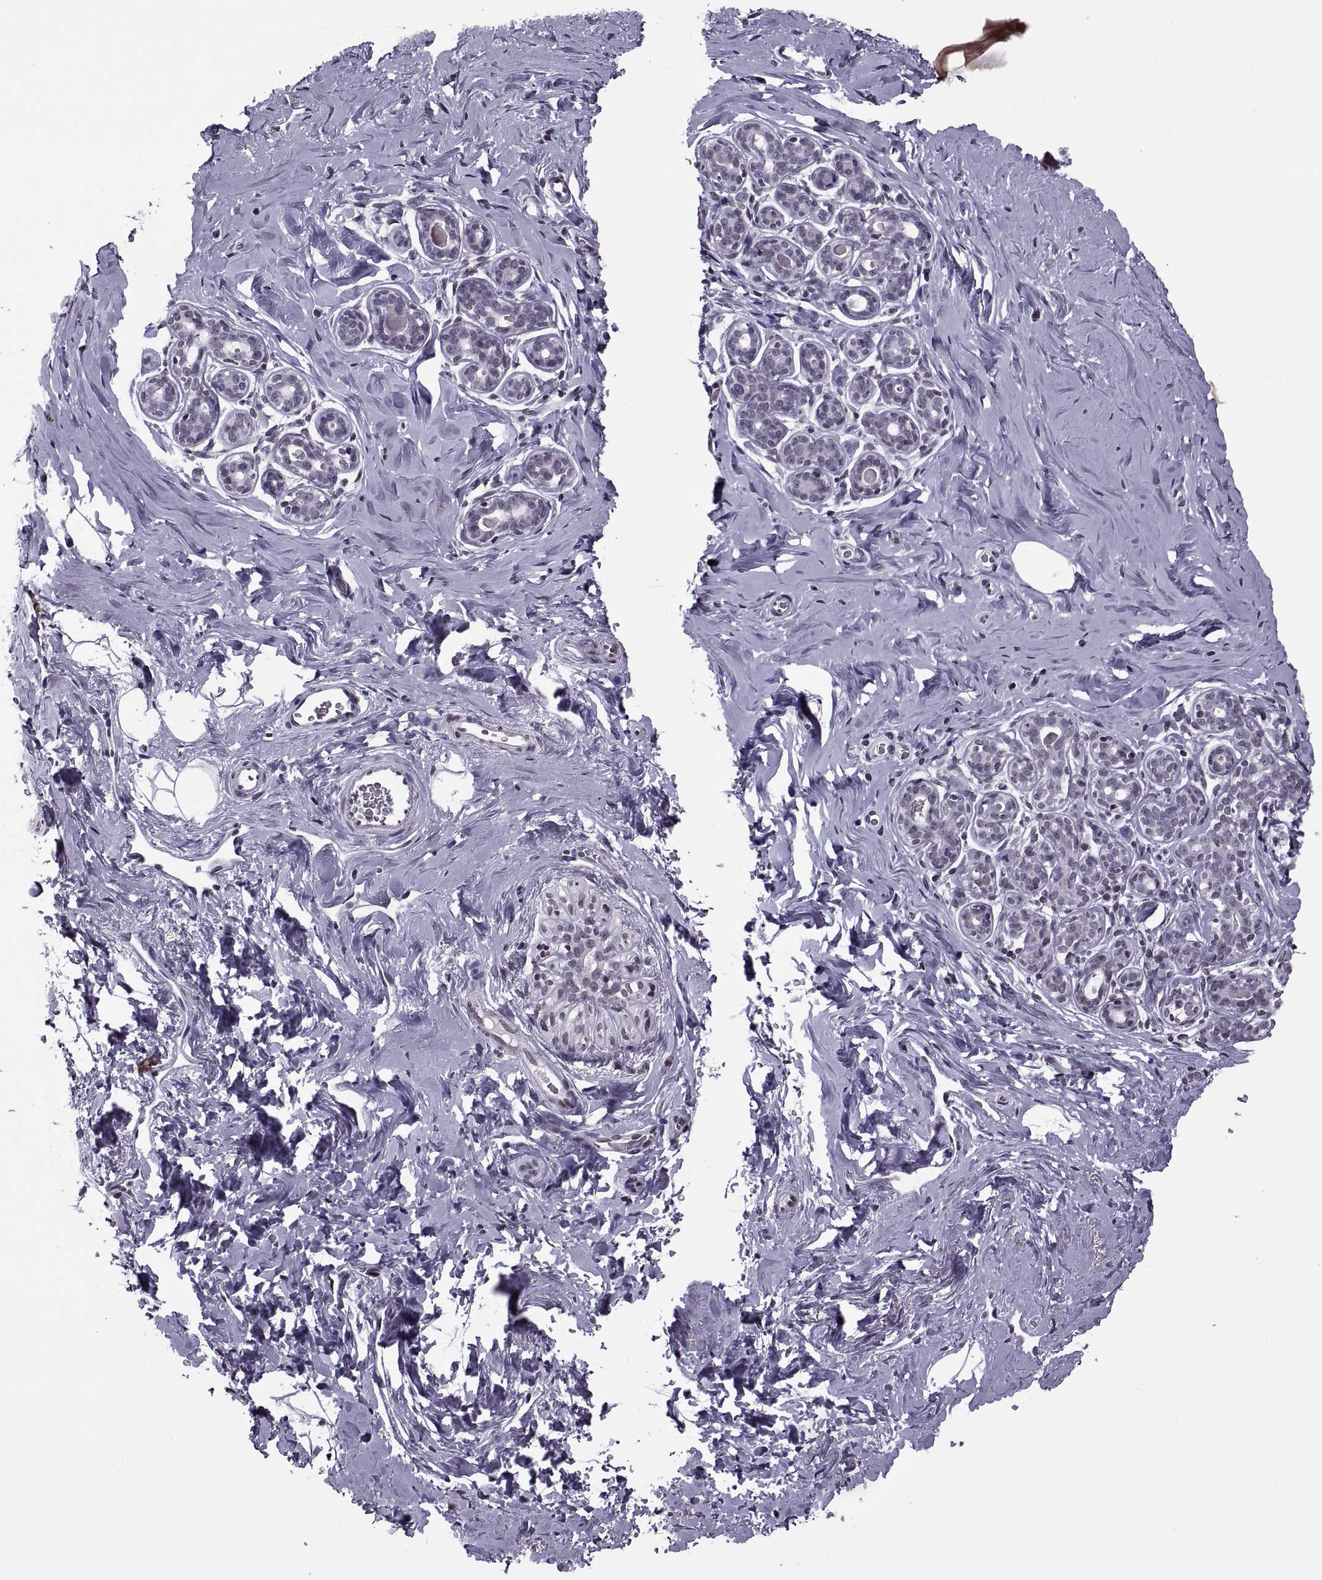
{"staining": {"intensity": "negative", "quantity": "none", "location": "none"}, "tissue": "breast", "cell_type": "Adipocytes", "image_type": "normal", "snomed": [{"axis": "morphology", "description": "Normal tissue, NOS"}, {"axis": "topography", "description": "Skin"}, {"axis": "topography", "description": "Breast"}], "caption": "Immunohistochemistry photomicrograph of unremarkable breast: human breast stained with DAB (3,3'-diaminobenzidine) exhibits no significant protein staining in adipocytes. The staining was performed using DAB to visualize the protein expression in brown, while the nuclei were stained in blue with hematoxylin (Magnification: 20x).", "gene": "H1", "patient": {"sex": "female", "age": 43}}